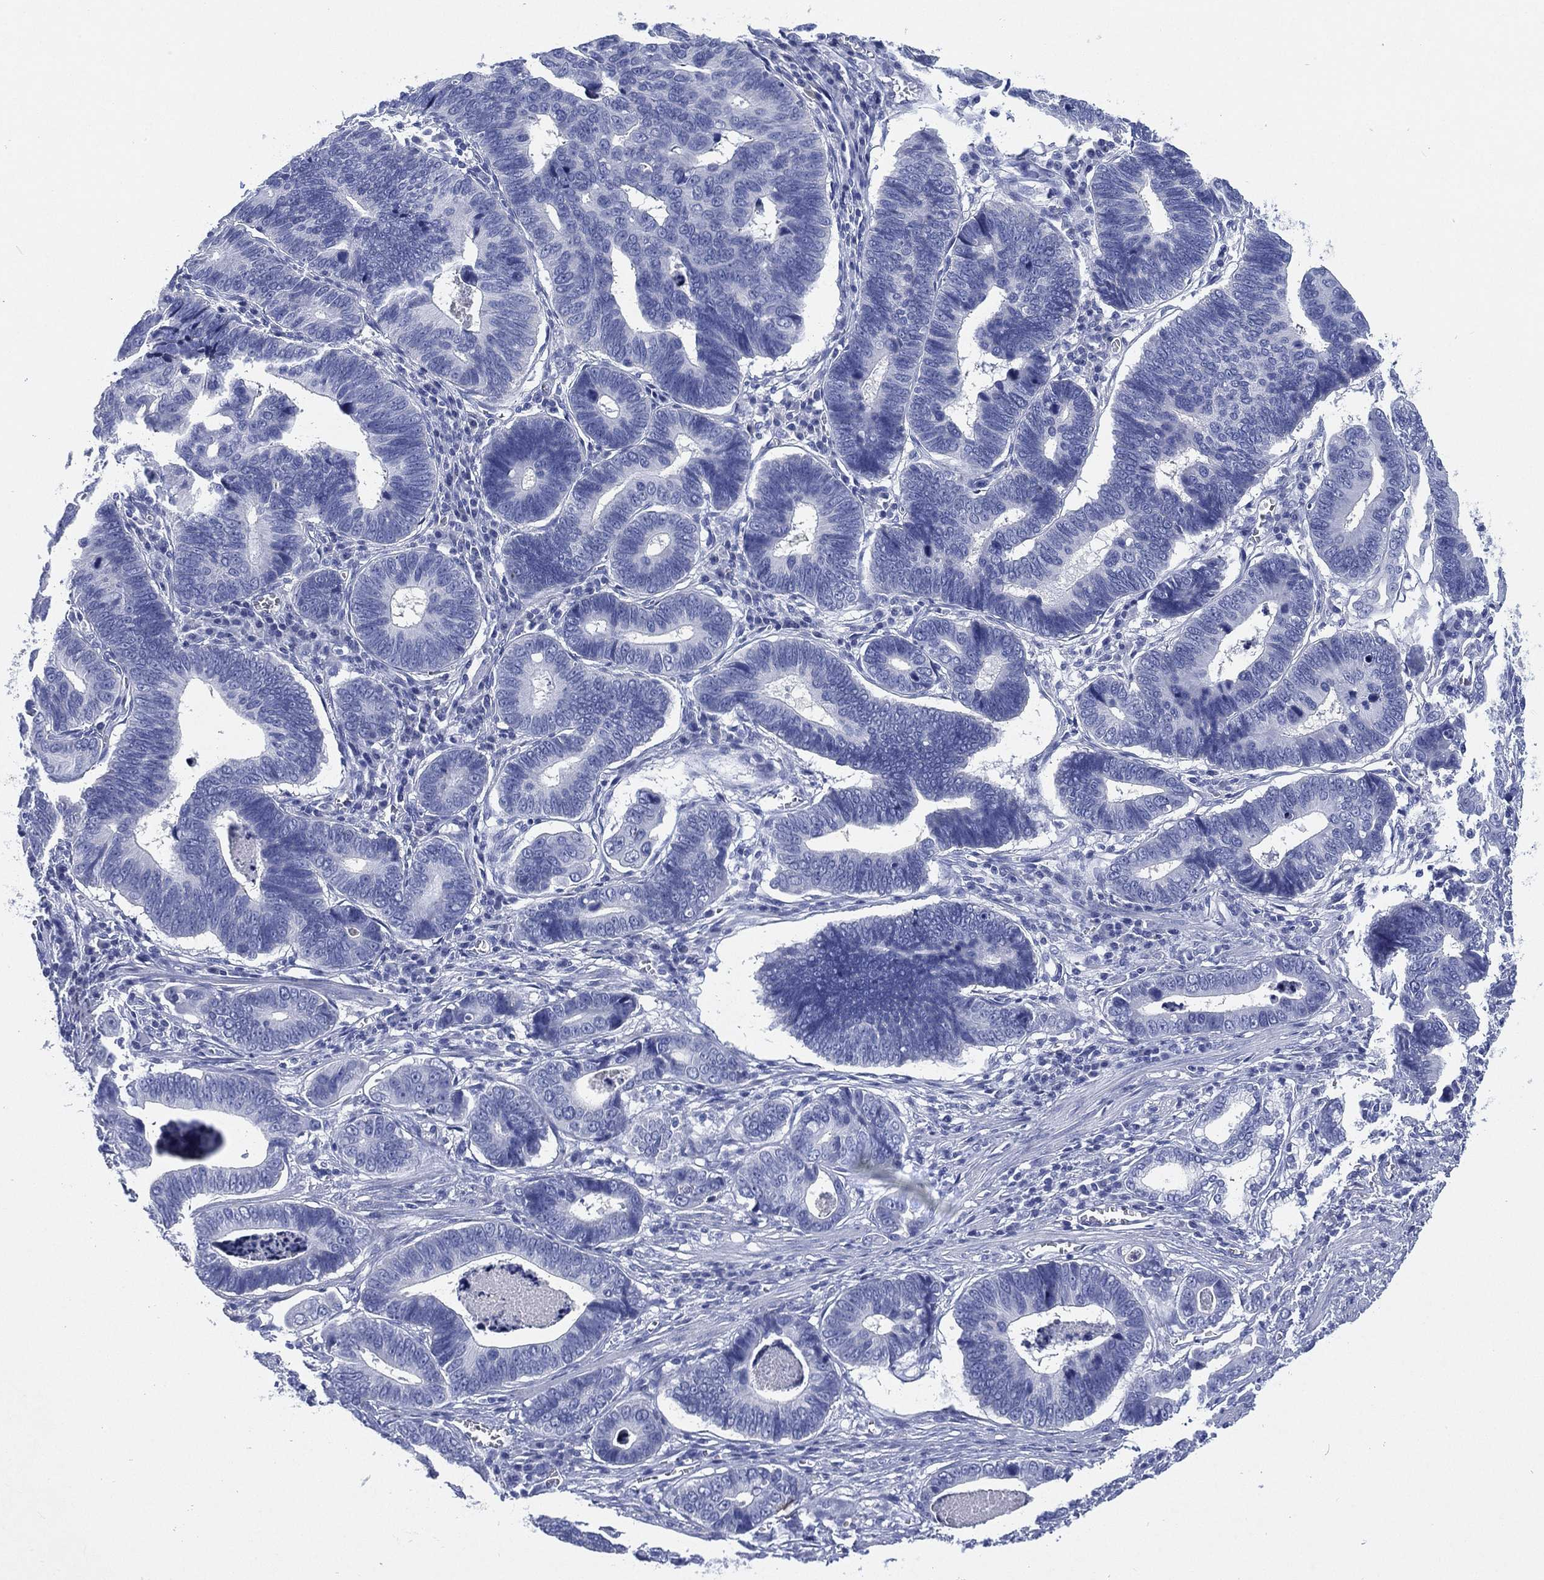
{"staining": {"intensity": "negative", "quantity": "none", "location": "none"}, "tissue": "stomach cancer", "cell_type": "Tumor cells", "image_type": "cancer", "snomed": [{"axis": "morphology", "description": "Adenocarcinoma, NOS"}, {"axis": "topography", "description": "Stomach"}], "caption": "Immunohistochemistry (IHC) micrograph of human stomach adenocarcinoma stained for a protein (brown), which shows no expression in tumor cells.", "gene": "SLC9C2", "patient": {"sex": "male", "age": 84}}